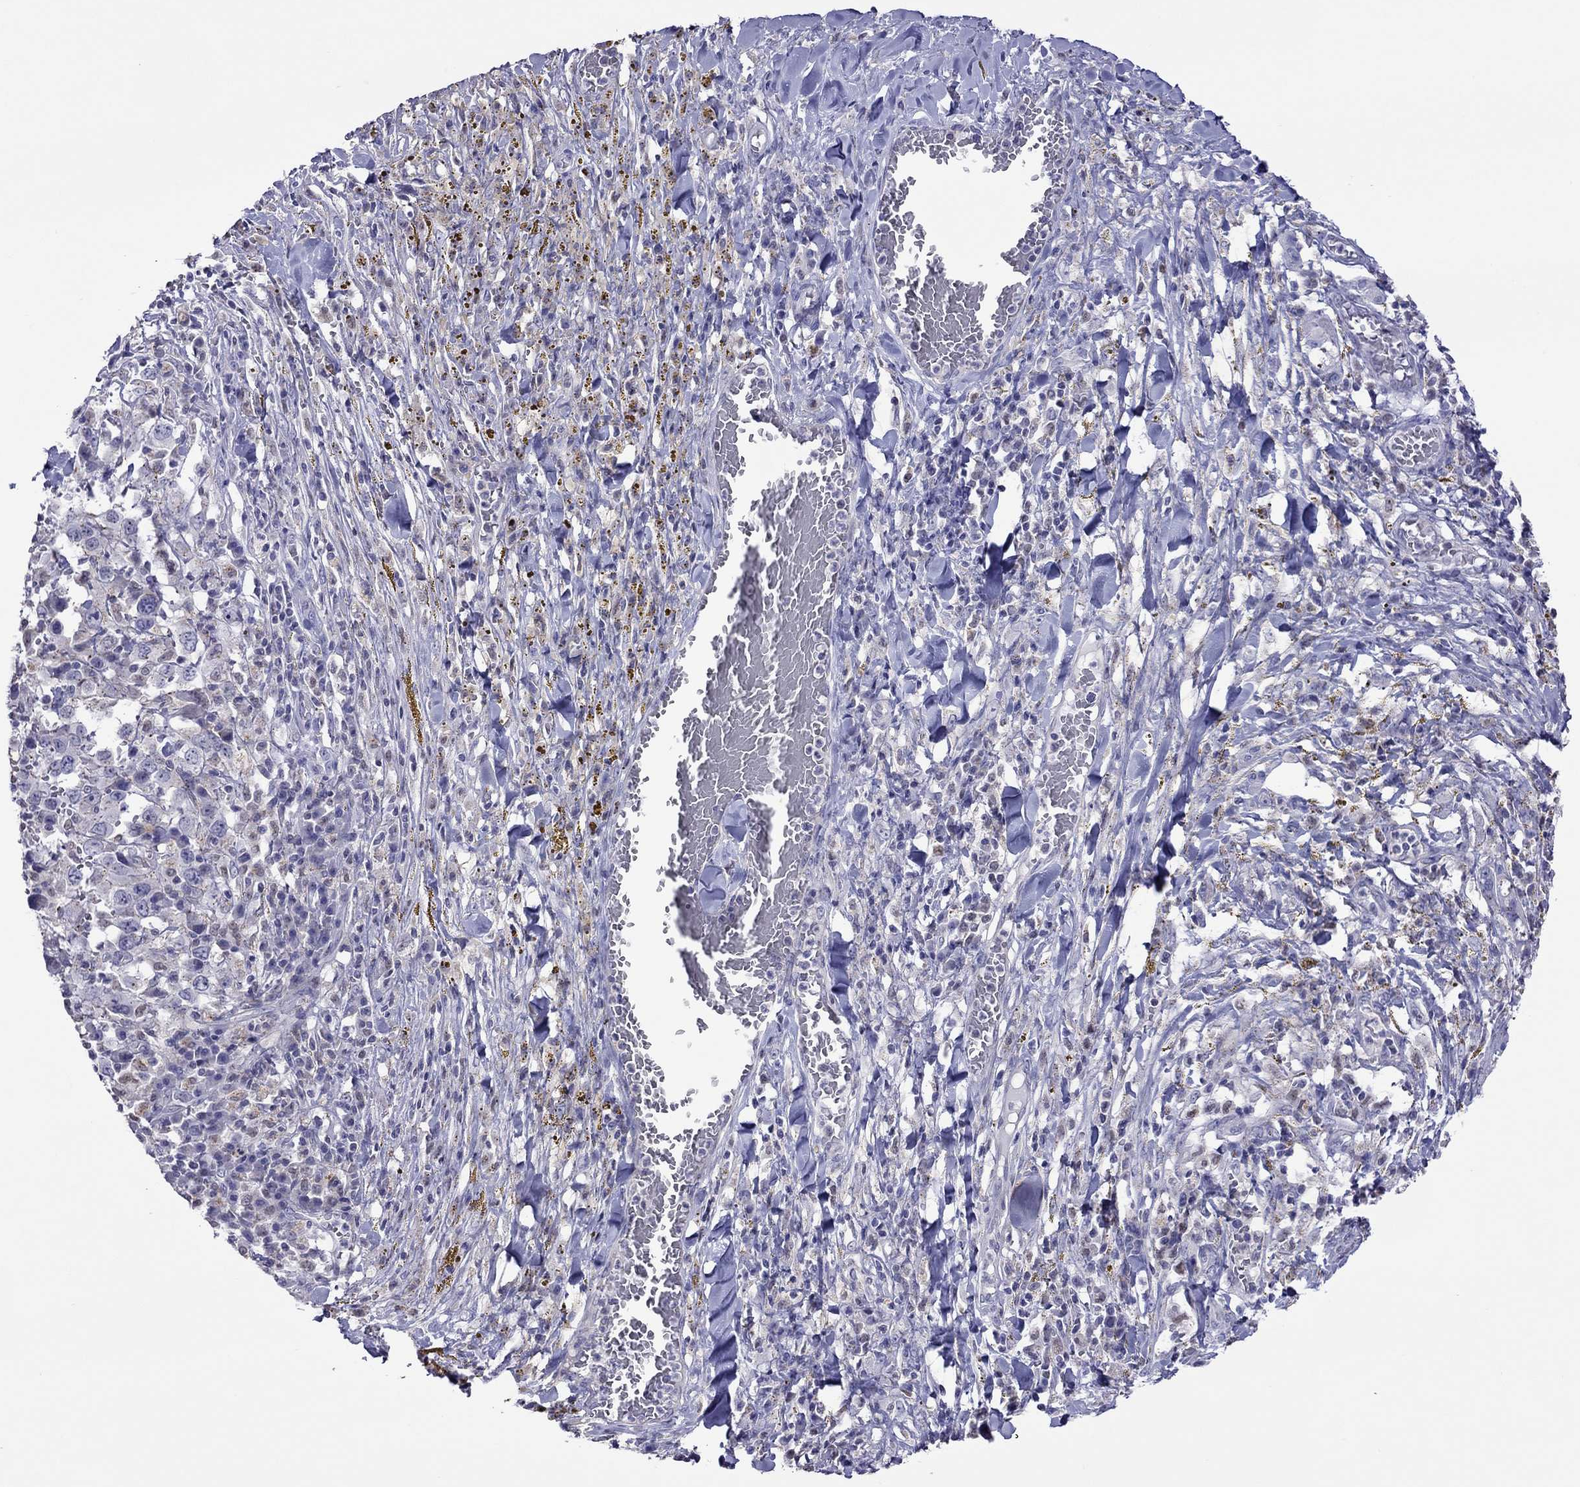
{"staining": {"intensity": "negative", "quantity": "none", "location": "none"}, "tissue": "melanoma", "cell_type": "Tumor cells", "image_type": "cancer", "snomed": [{"axis": "morphology", "description": "Malignant melanoma, NOS"}, {"axis": "topography", "description": "Skin"}], "caption": "A histopathology image of malignant melanoma stained for a protein exhibits no brown staining in tumor cells. The staining is performed using DAB brown chromogen with nuclei counter-stained in using hematoxylin.", "gene": "MPZ", "patient": {"sex": "female", "age": 91}}